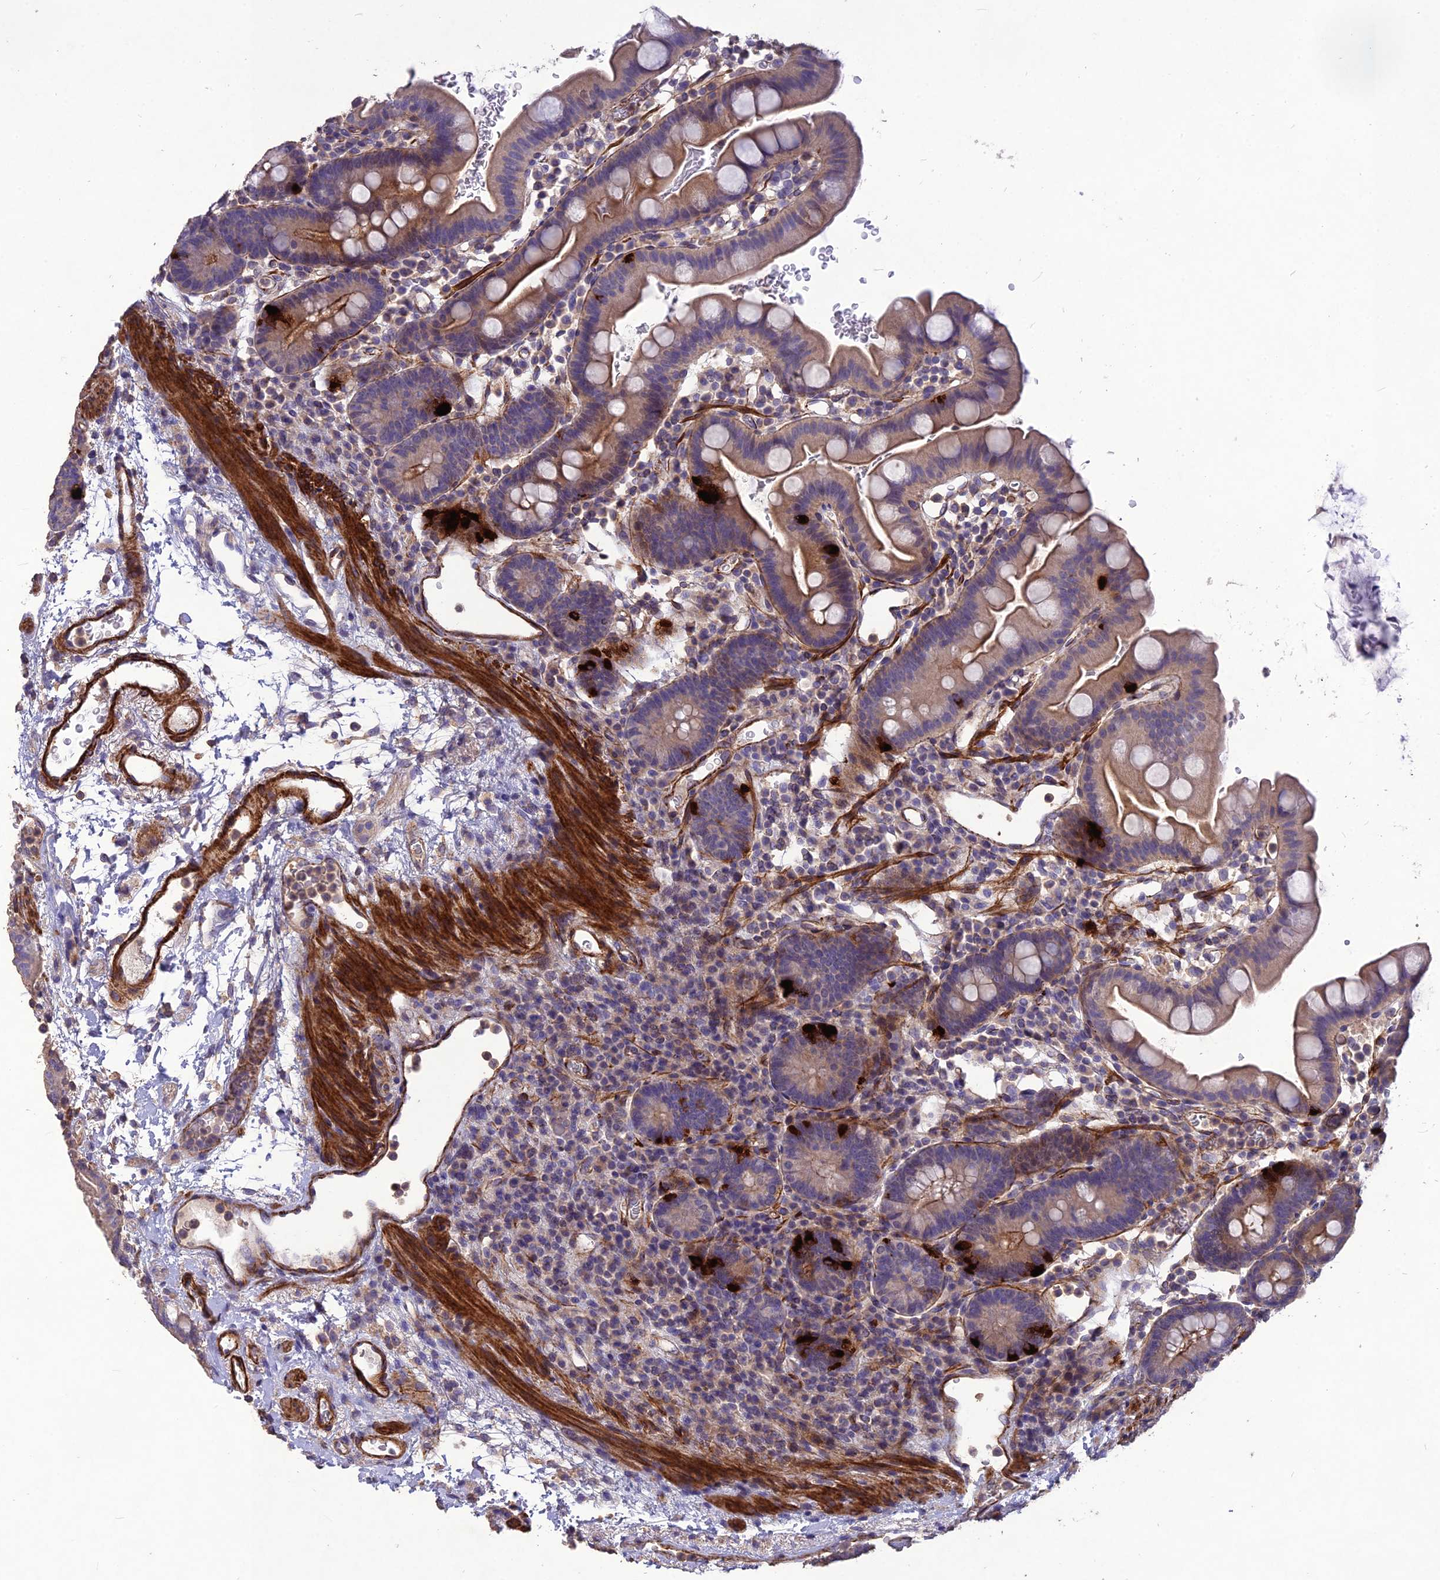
{"staining": {"intensity": "strong", "quantity": "<25%", "location": "cytoplasmic/membranous"}, "tissue": "small intestine", "cell_type": "Glandular cells", "image_type": "normal", "snomed": [{"axis": "morphology", "description": "Normal tissue, NOS"}, {"axis": "topography", "description": "Stomach, upper"}, {"axis": "topography", "description": "Stomach, lower"}, {"axis": "topography", "description": "Small intestine"}], "caption": "A histopathology image of human small intestine stained for a protein displays strong cytoplasmic/membranous brown staining in glandular cells. The staining was performed using DAB, with brown indicating positive protein expression. Nuclei are stained blue with hematoxylin.", "gene": "CLUH", "patient": {"sex": "male", "age": 68}}